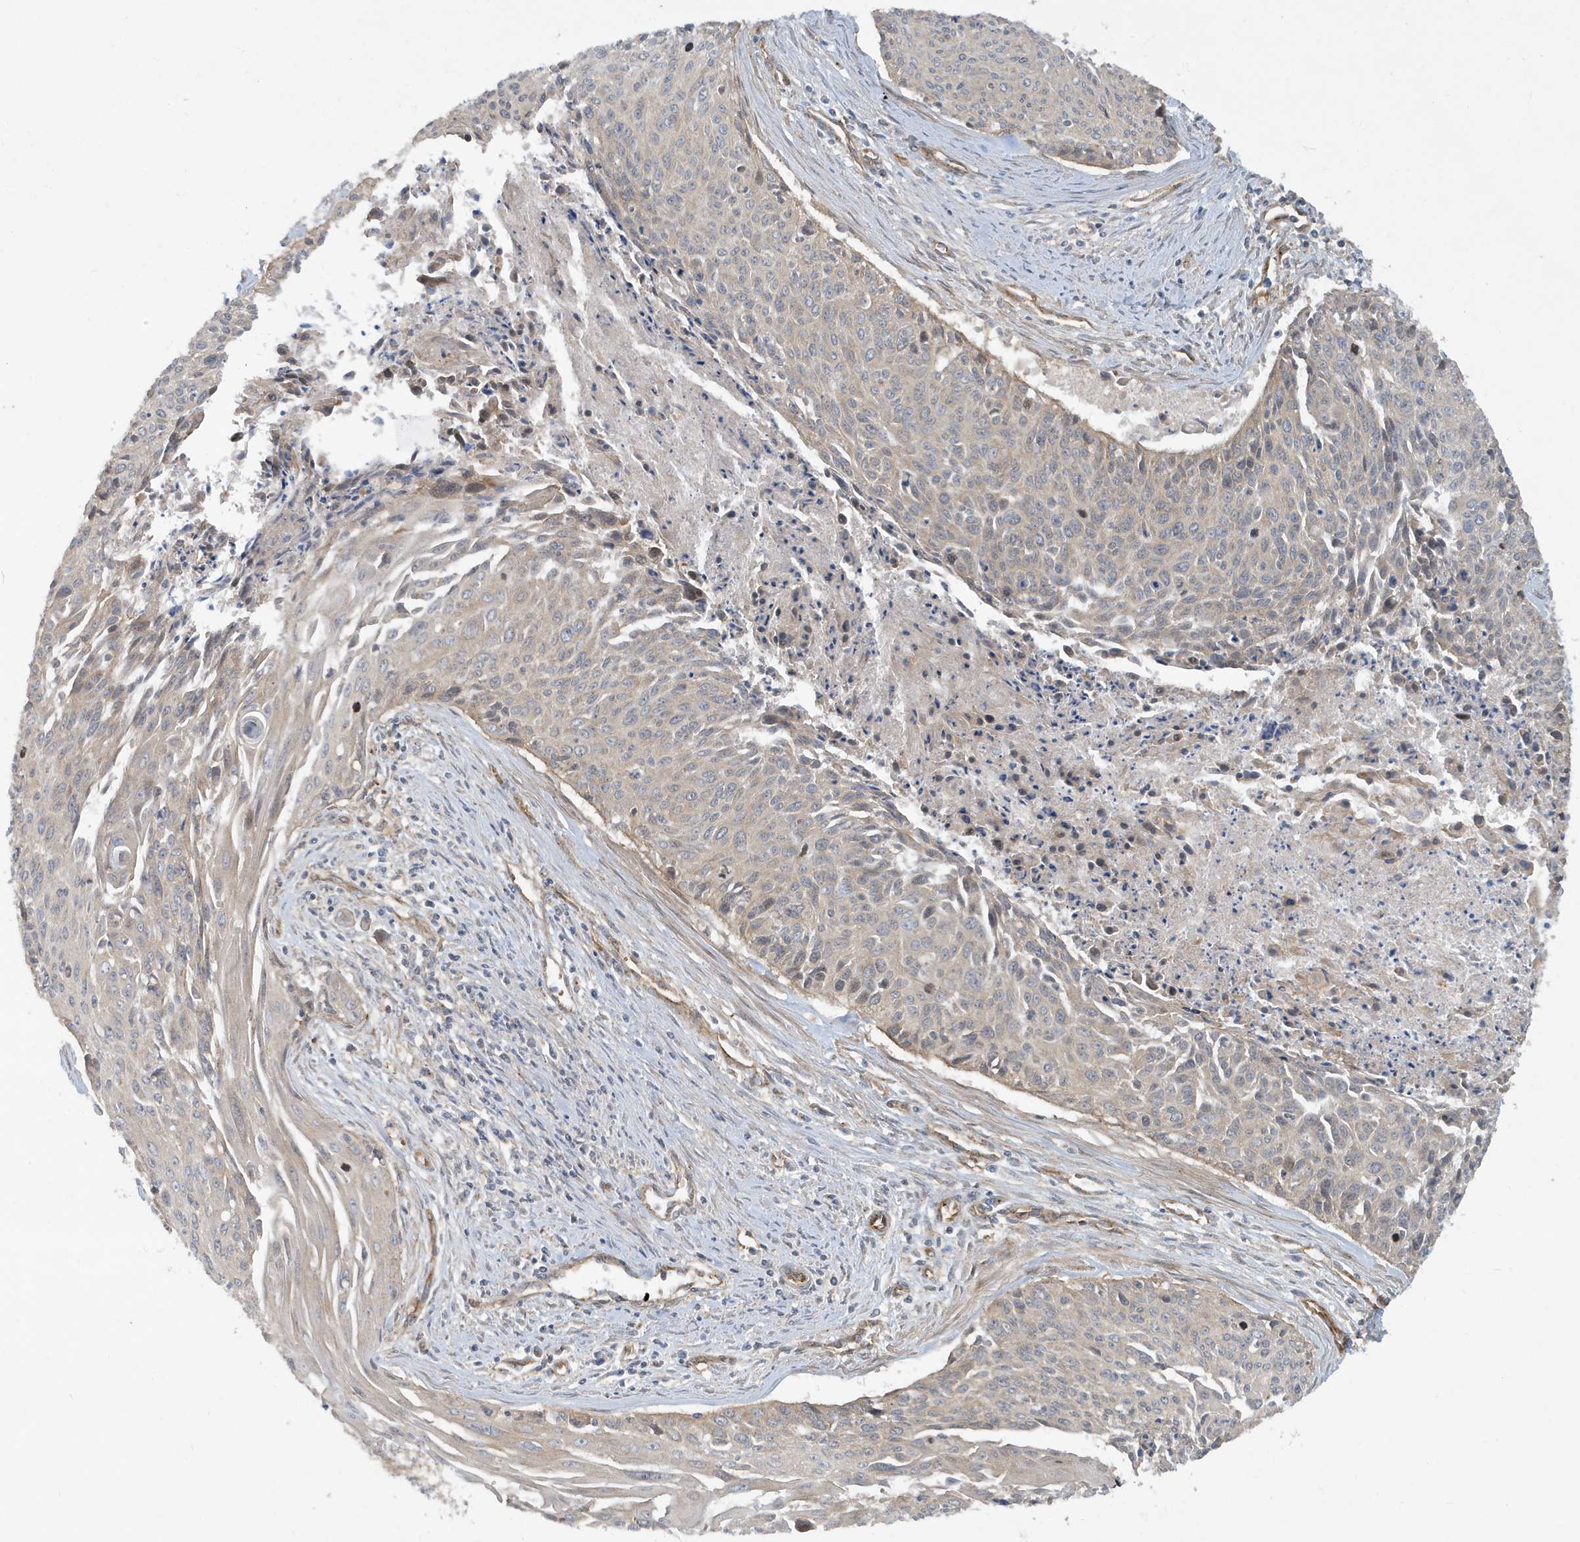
{"staining": {"intensity": "weak", "quantity": "<25%", "location": "cytoplasmic/membranous"}, "tissue": "cervical cancer", "cell_type": "Tumor cells", "image_type": "cancer", "snomed": [{"axis": "morphology", "description": "Squamous cell carcinoma, NOS"}, {"axis": "topography", "description": "Cervix"}], "caption": "An IHC photomicrograph of cervical cancer is shown. There is no staining in tumor cells of cervical cancer.", "gene": "ATP23", "patient": {"sex": "female", "age": 55}}